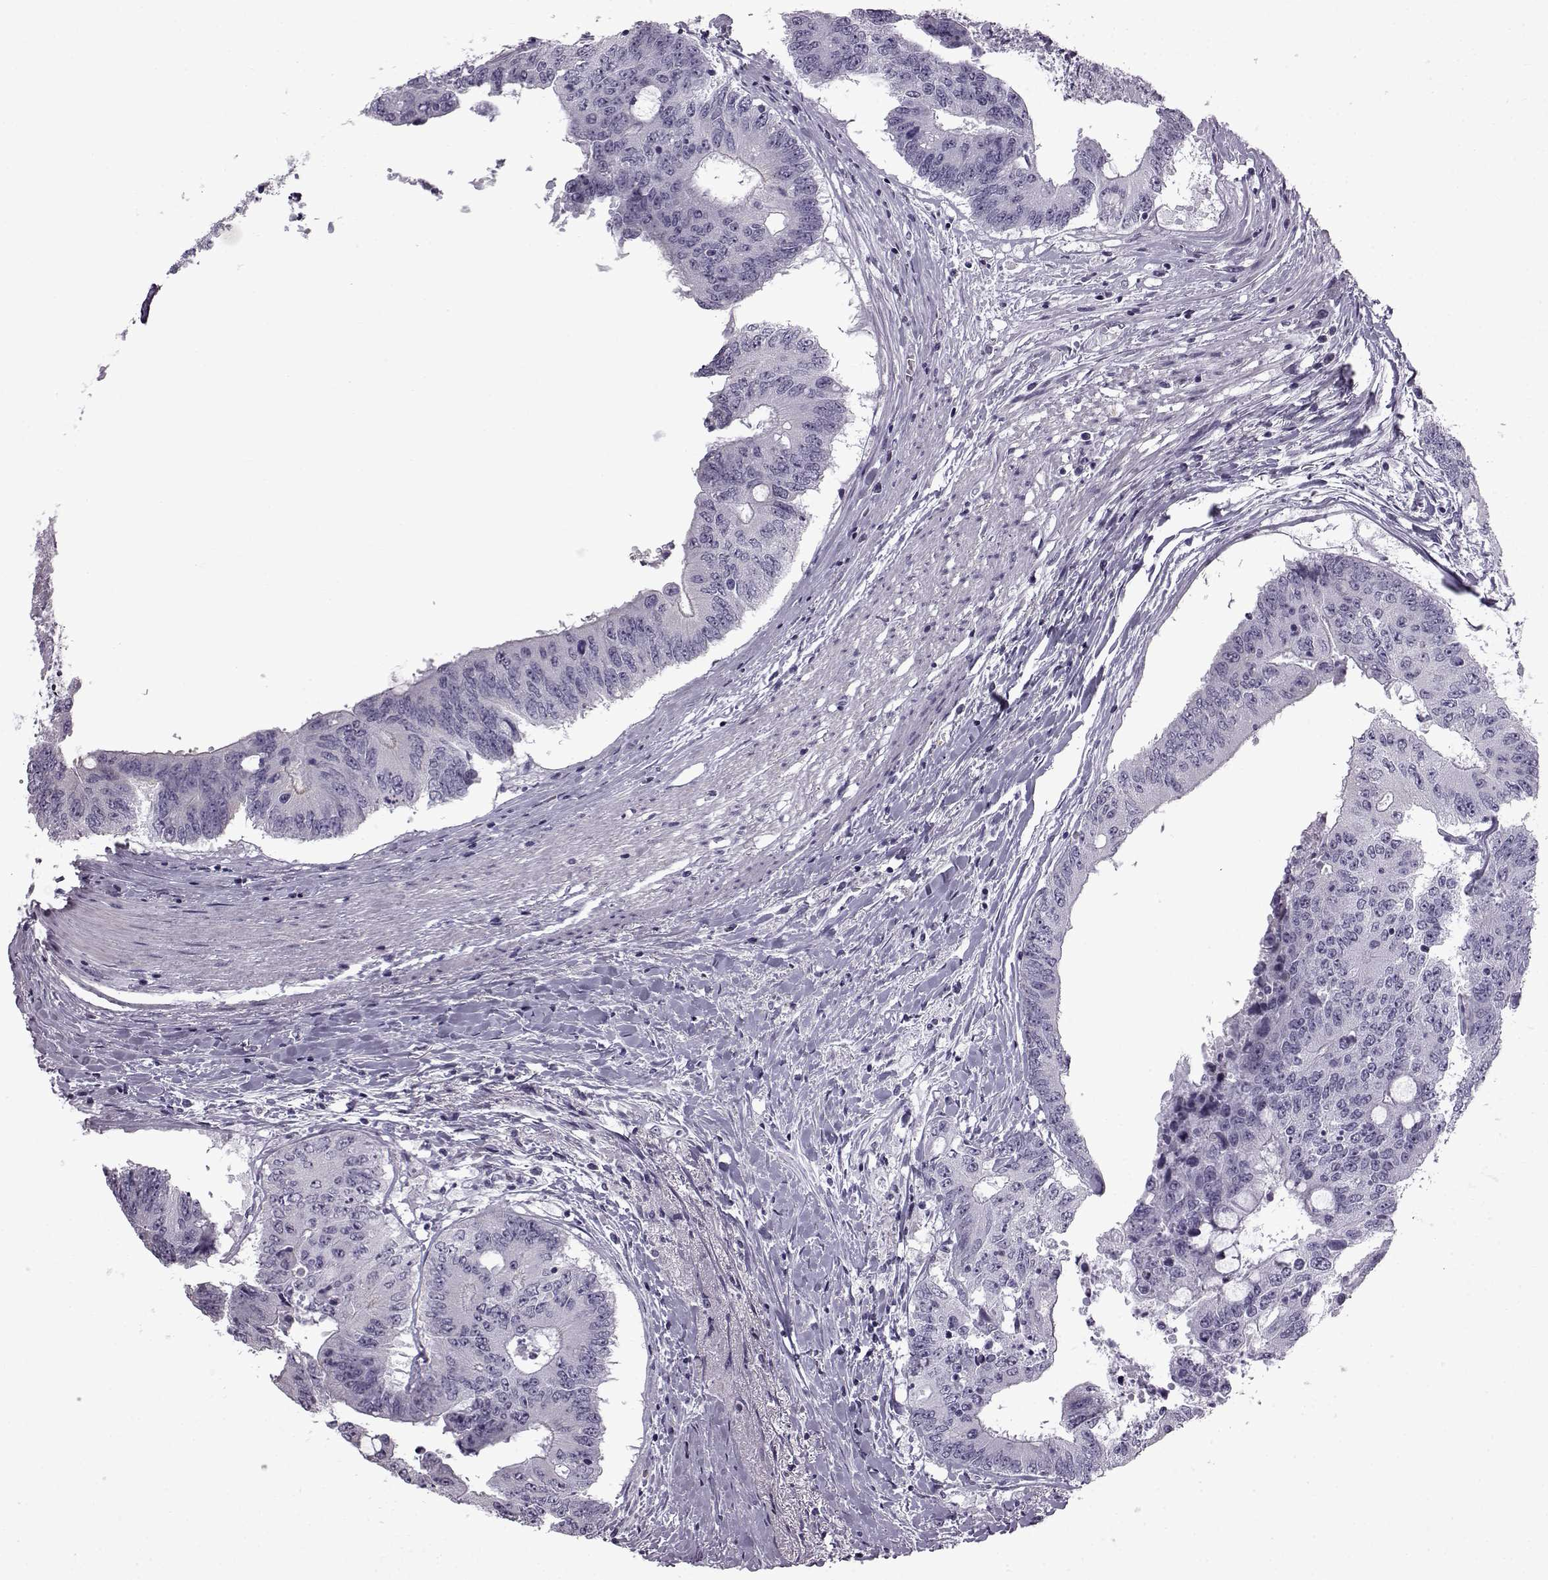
{"staining": {"intensity": "negative", "quantity": "none", "location": "none"}, "tissue": "colorectal cancer", "cell_type": "Tumor cells", "image_type": "cancer", "snomed": [{"axis": "morphology", "description": "Adenocarcinoma, NOS"}, {"axis": "topography", "description": "Rectum"}], "caption": "This image is of colorectal cancer (adenocarcinoma) stained with immunohistochemistry to label a protein in brown with the nuclei are counter-stained blue. There is no positivity in tumor cells. Brightfield microscopy of immunohistochemistry (IHC) stained with DAB (brown) and hematoxylin (blue), captured at high magnification.", "gene": "SLC28A2", "patient": {"sex": "male", "age": 59}}